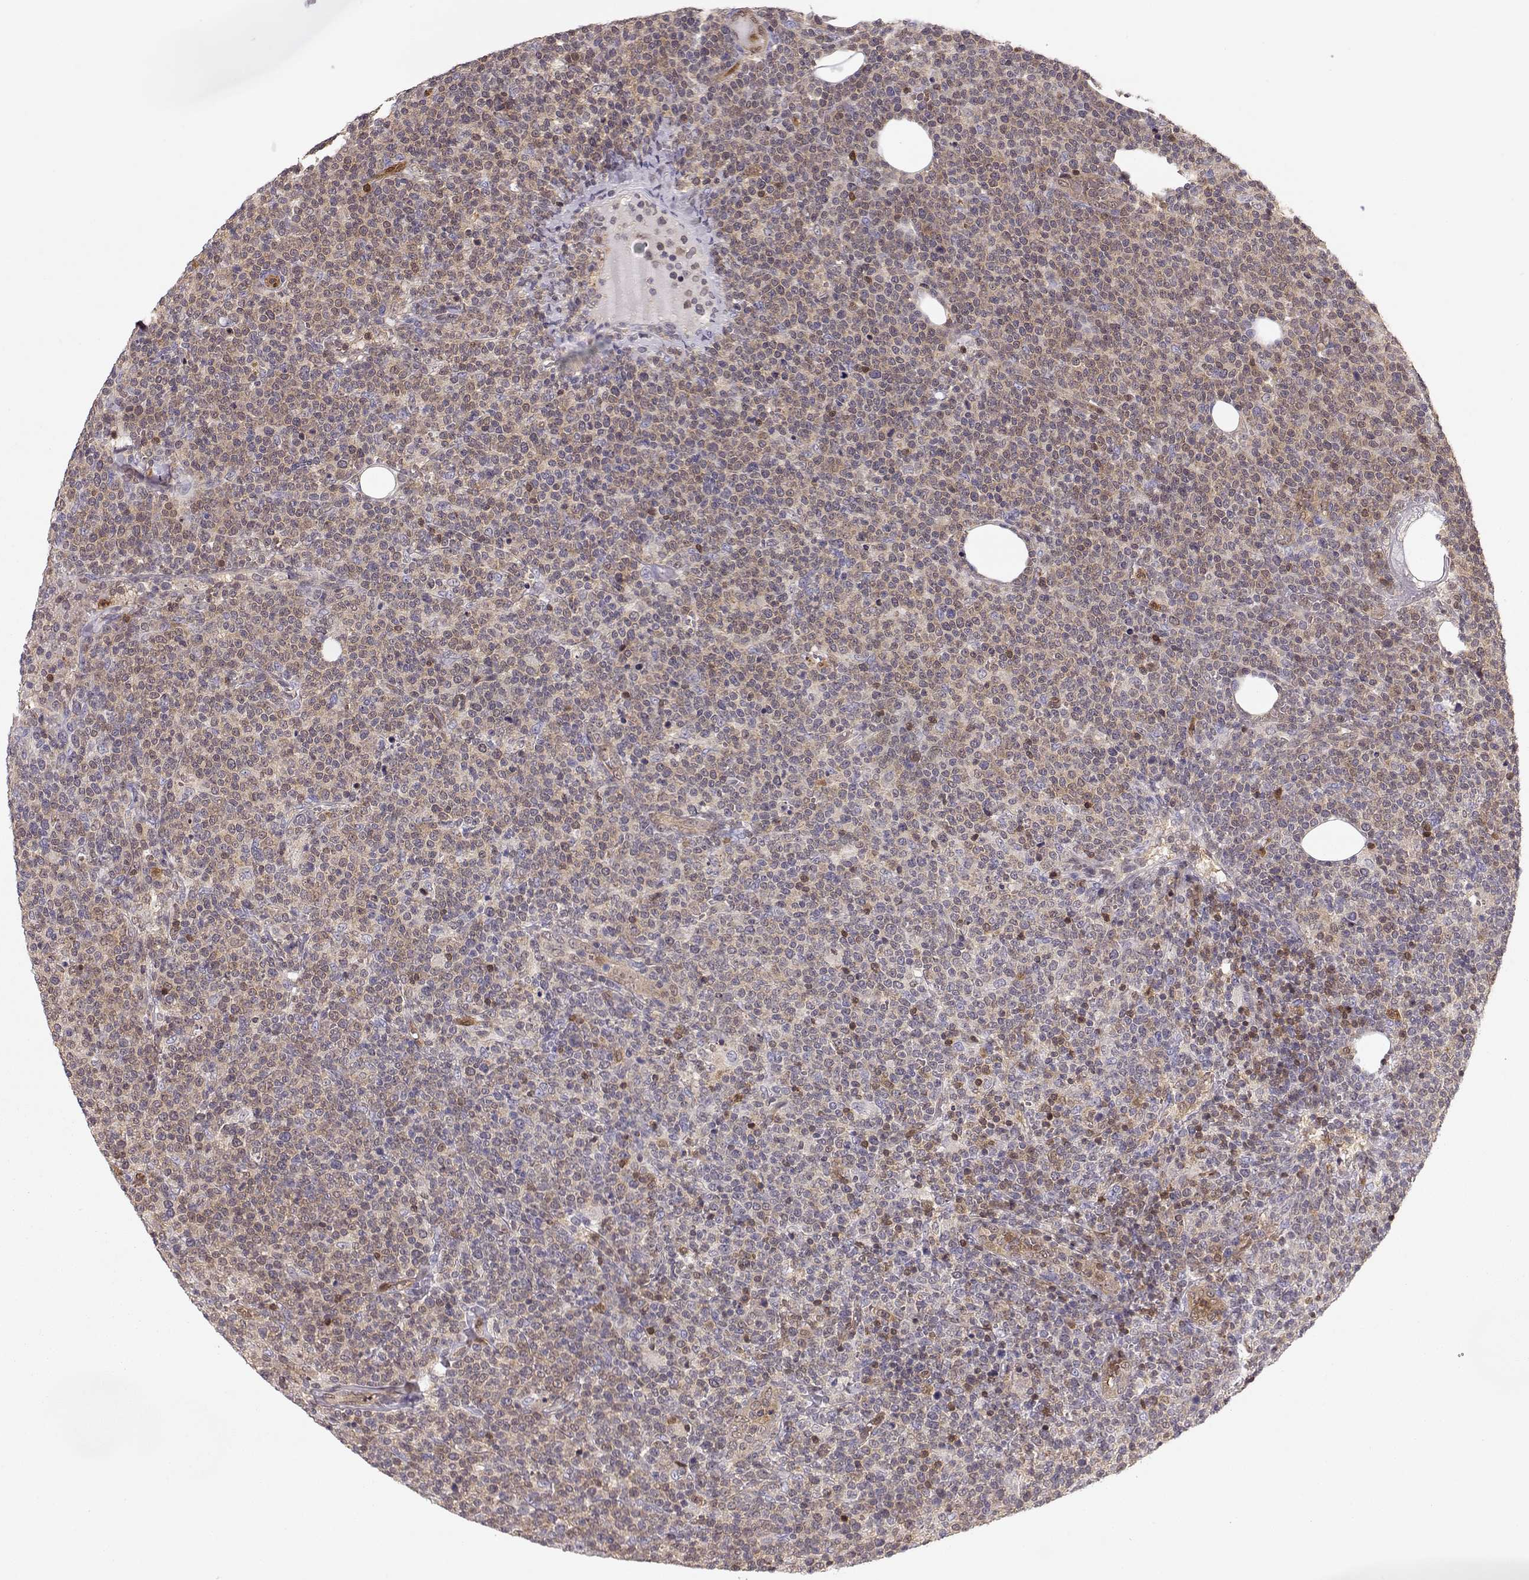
{"staining": {"intensity": "weak", "quantity": ">75%", "location": "cytoplasmic/membranous"}, "tissue": "lymphoma", "cell_type": "Tumor cells", "image_type": "cancer", "snomed": [{"axis": "morphology", "description": "Malignant lymphoma, non-Hodgkin's type, High grade"}, {"axis": "topography", "description": "Lymph node"}], "caption": "Brown immunohistochemical staining in human lymphoma shows weak cytoplasmic/membranous expression in approximately >75% of tumor cells.", "gene": "PNP", "patient": {"sex": "male", "age": 61}}